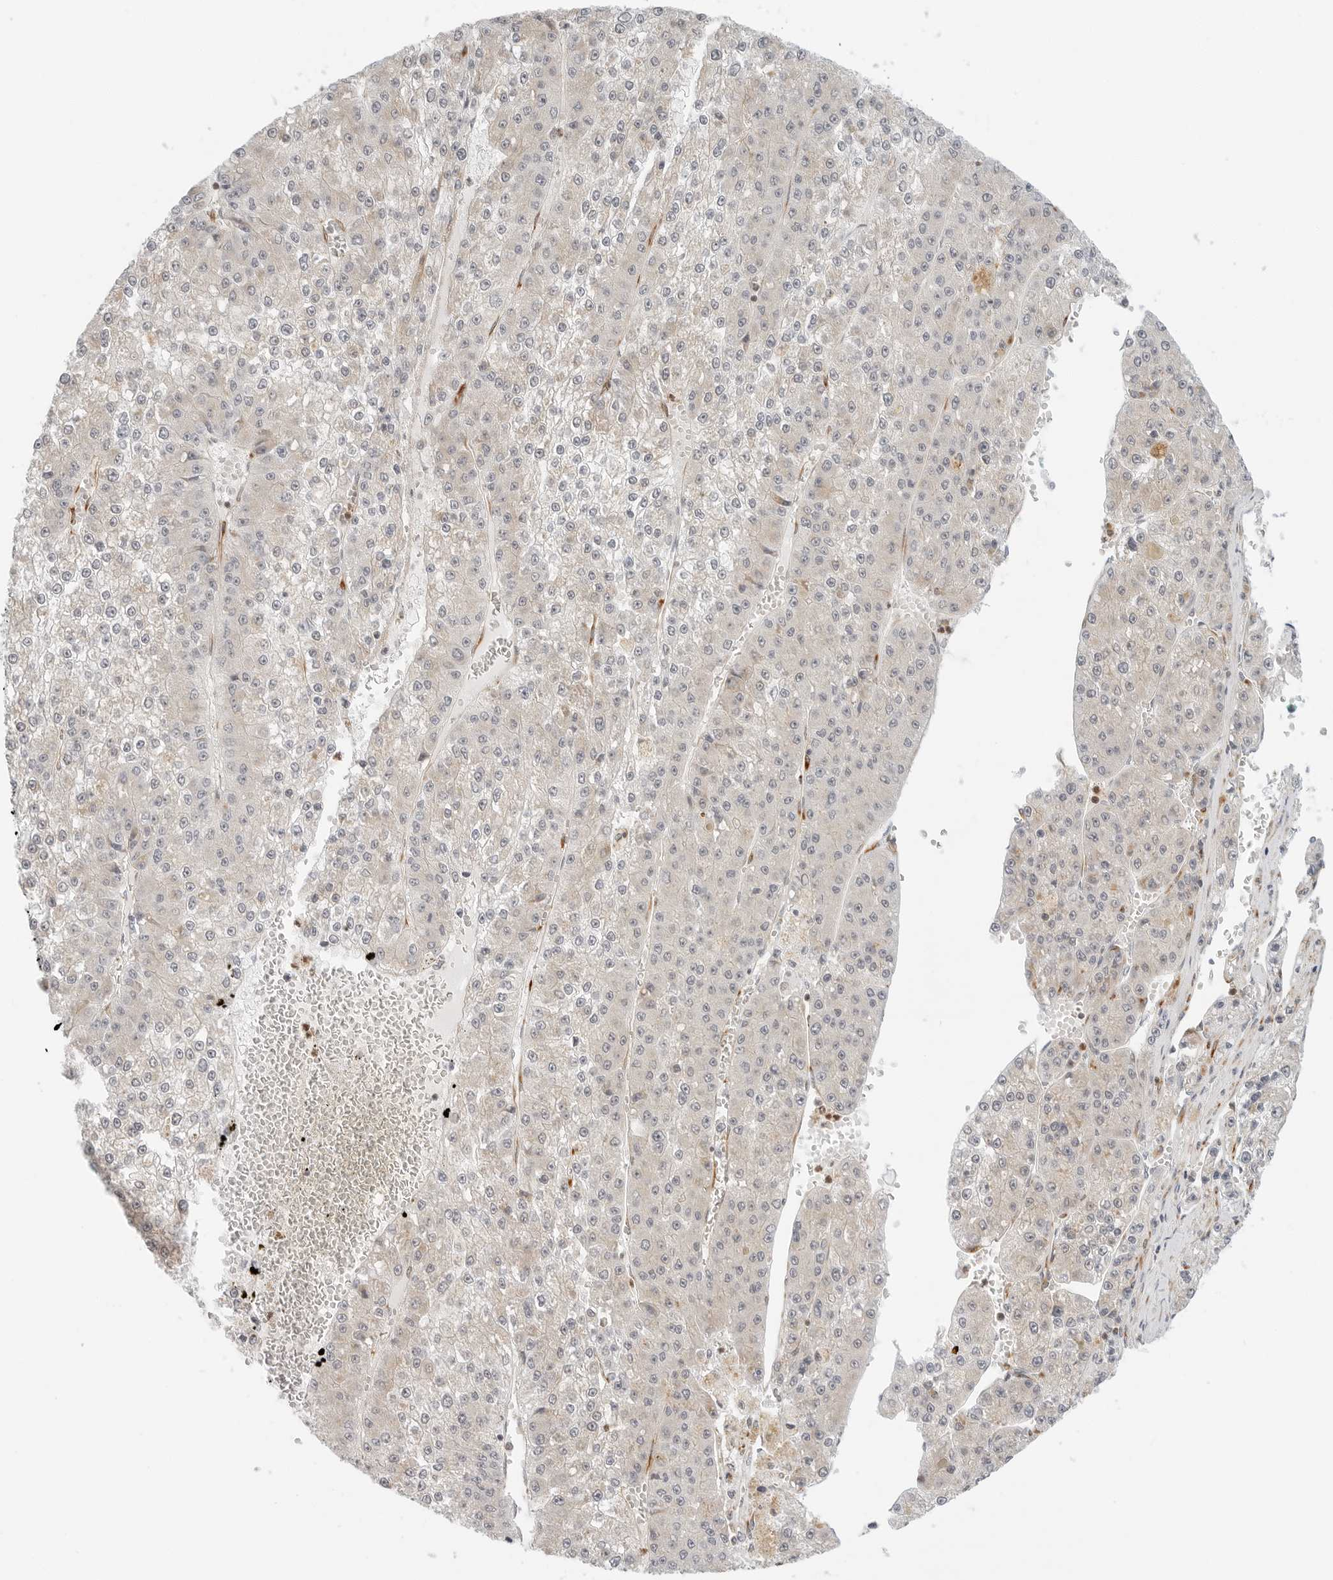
{"staining": {"intensity": "negative", "quantity": "none", "location": "none"}, "tissue": "liver cancer", "cell_type": "Tumor cells", "image_type": "cancer", "snomed": [{"axis": "morphology", "description": "Carcinoma, Hepatocellular, NOS"}, {"axis": "topography", "description": "Liver"}], "caption": "IHC of hepatocellular carcinoma (liver) demonstrates no positivity in tumor cells.", "gene": "C1QTNF1", "patient": {"sex": "female", "age": 73}}